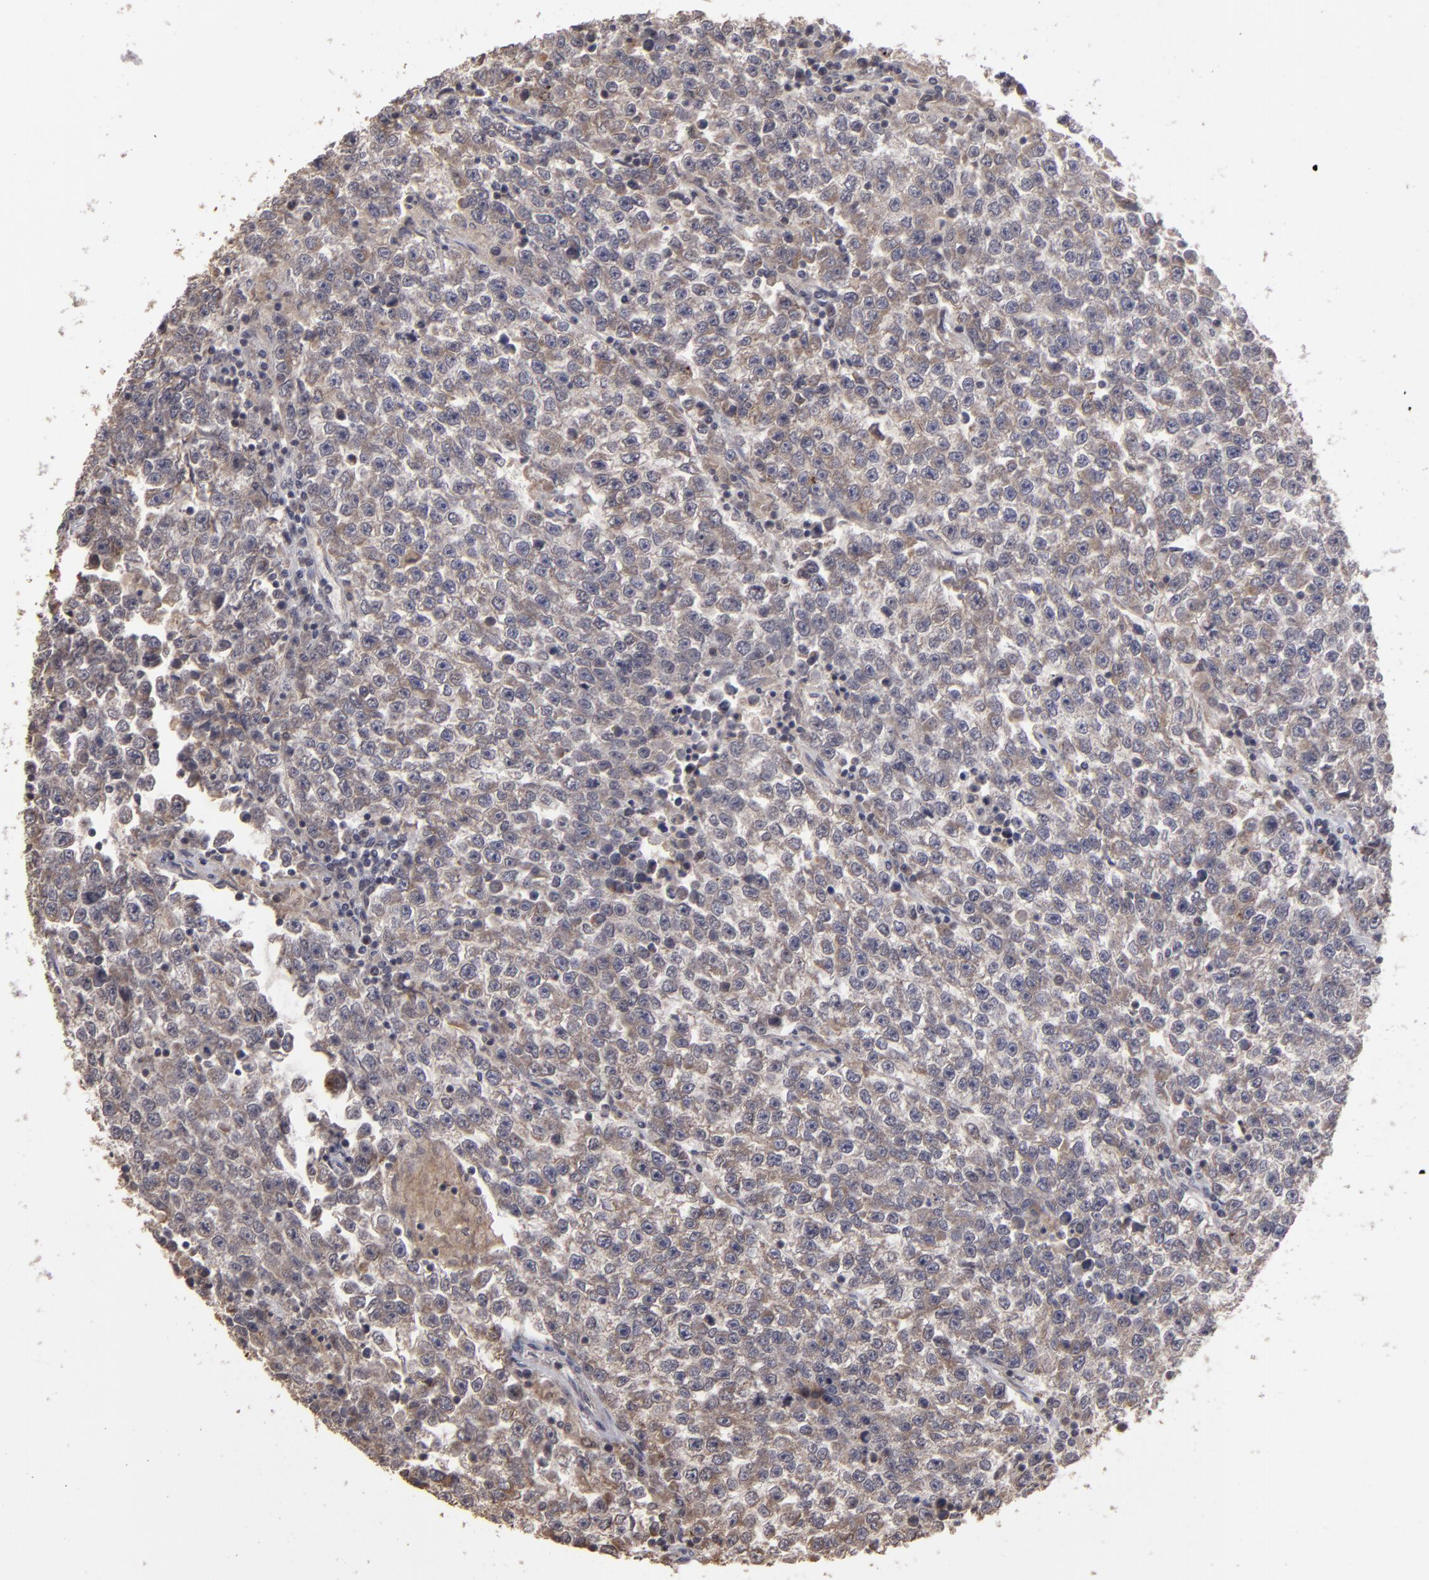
{"staining": {"intensity": "weak", "quantity": ">75%", "location": "cytoplasmic/membranous"}, "tissue": "testis cancer", "cell_type": "Tumor cells", "image_type": "cancer", "snomed": [{"axis": "morphology", "description": "Seminoma, NOS"}, {"axis": "topography", "description": "Testis"}], "caption": "Tumor cells show weak cytoplasmic/membranous positivity in about >75% of cells in testis cancer (seminoma).", "gene": "CD55", "patient": {"sex": "male", "age": 36}}